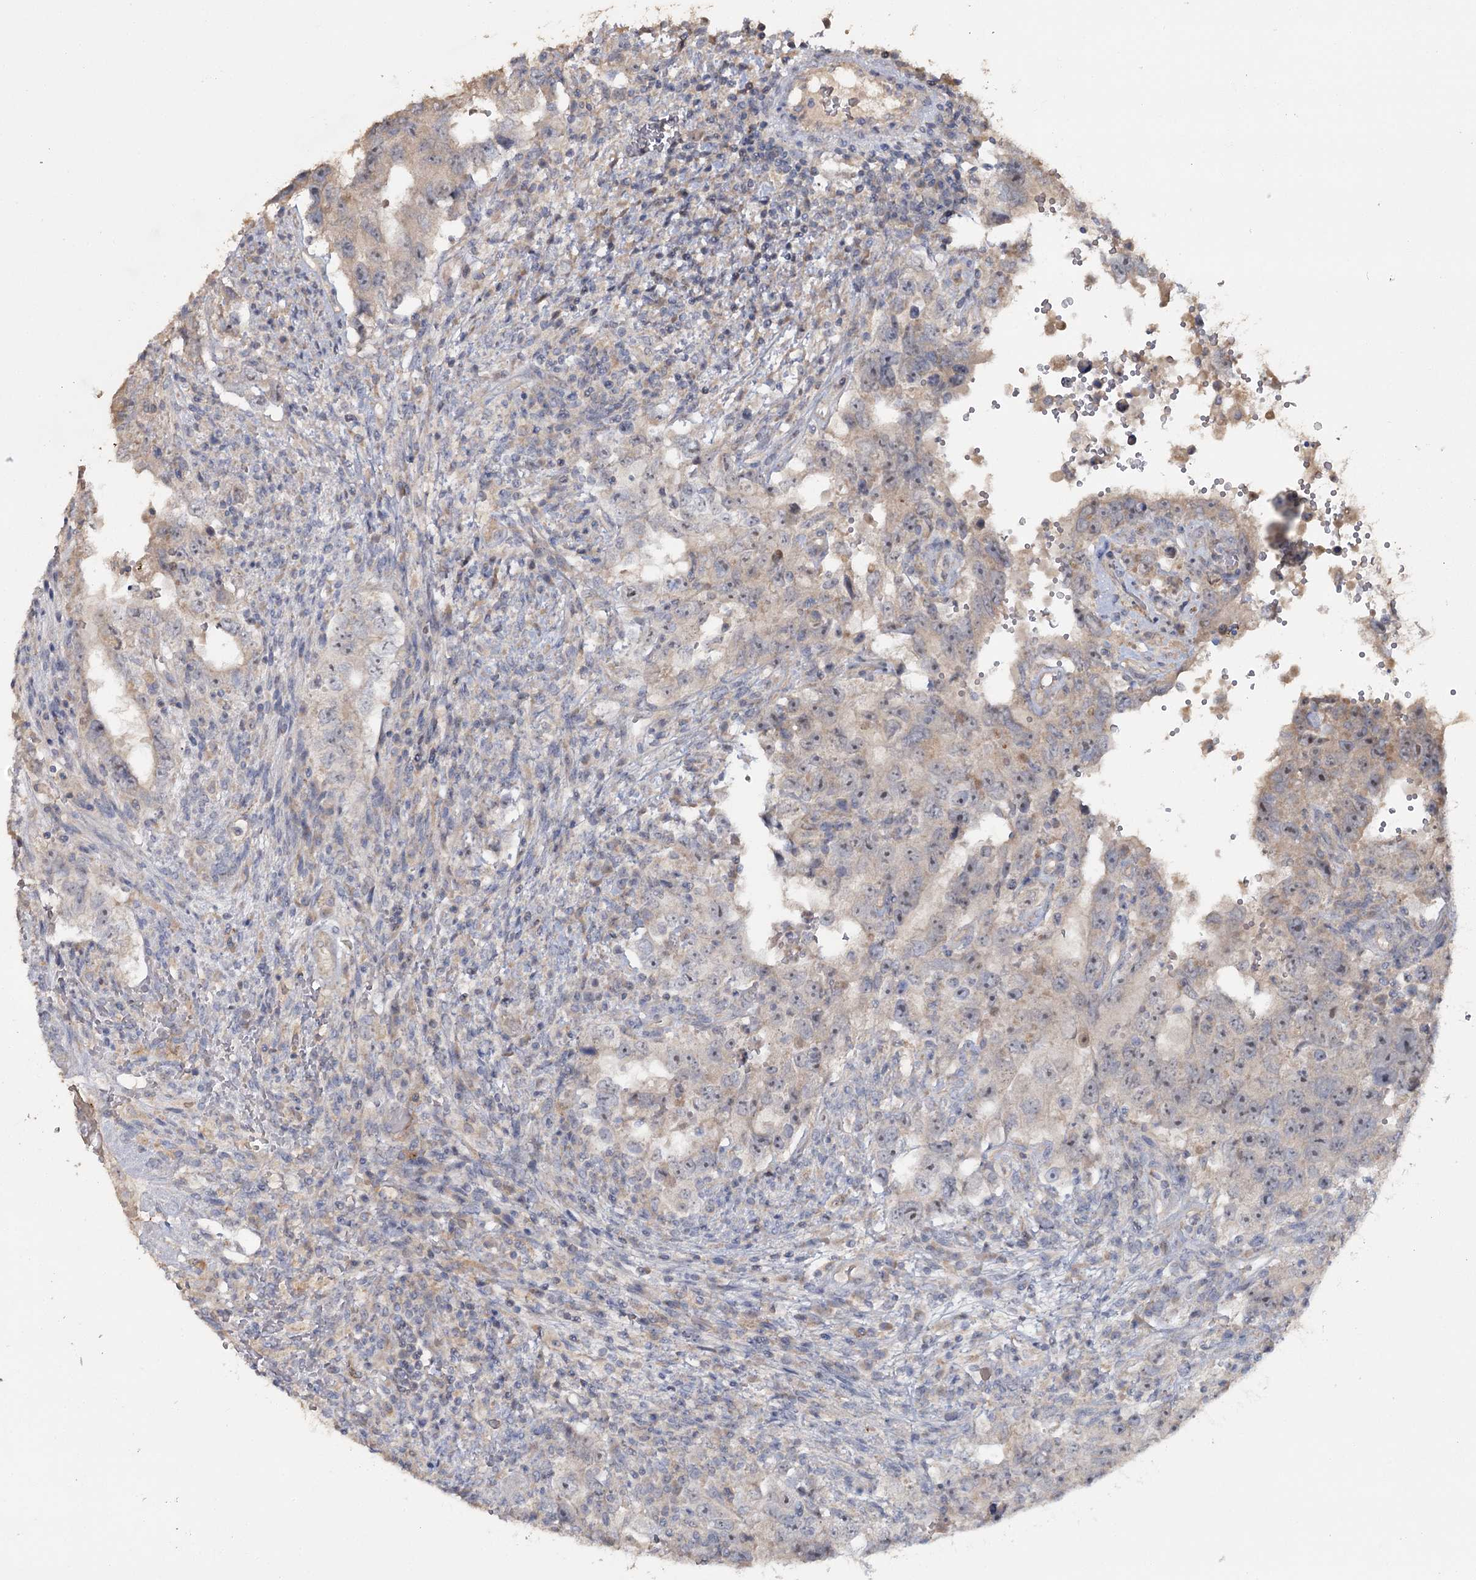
{"staining": {"intensity": "negative", "quantity": "none", "location": "none"}, "tissue": "testis cancer", "cell_type": "Tumor cells", "image_type": "cancer", "snomed": [{"axis": "morphology", "description": "Carcinoma, Embryonal, NOS"}, {"axis": "topography", "description": "Testis"}], "caption": "Immunohistochemistry photomicrograph of neoplastic tissue: testis cancer stained with DAB exhibits no significant protein expression in tumor cells.", "gene": "ANGPTL5", "patient": {"sex": "male", "age": 26}}